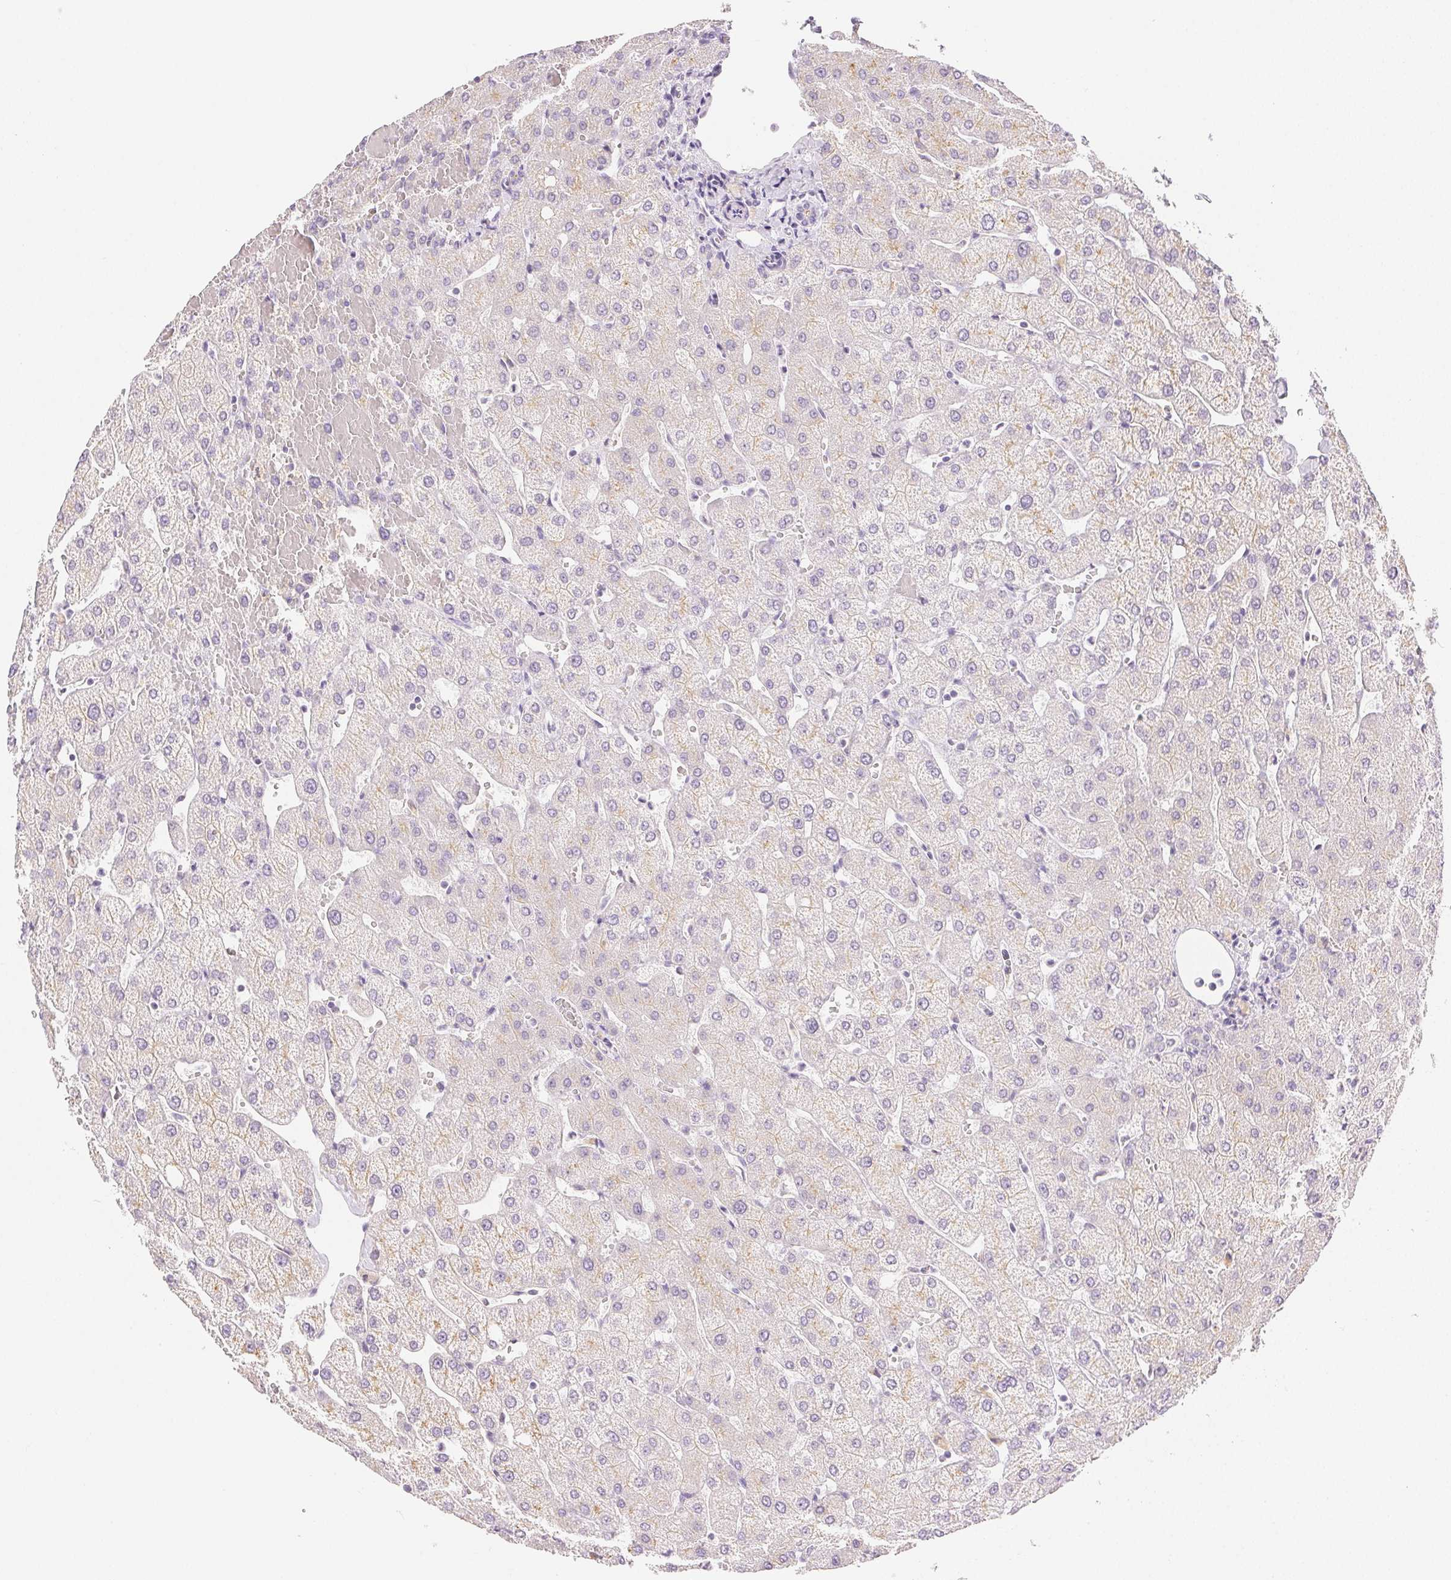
{"staining": {"intensity": "negative", "quantity": "none", "location": "none"}, "tissue": "liver", "cell_type": "Cholangiocytes", "image_type": "normal", "snomed": [{"axis": "morphology", "description": "Normal tissue, NOS"}, {"axis": "topography", "description": "Liver"}], "caption": "Normal liver was stained to show a protein in brown. There is no significant expression in cholangiocytes. The staining was performed using DAB (3,3'-diaminobenzidine) to visualize the protein expression in brown, while the nuclei were stained in blue with hematoxylin (Magnification: 20x).", "gene": "SLC5A2", "patient": {"sex": "female", "age": 54}}